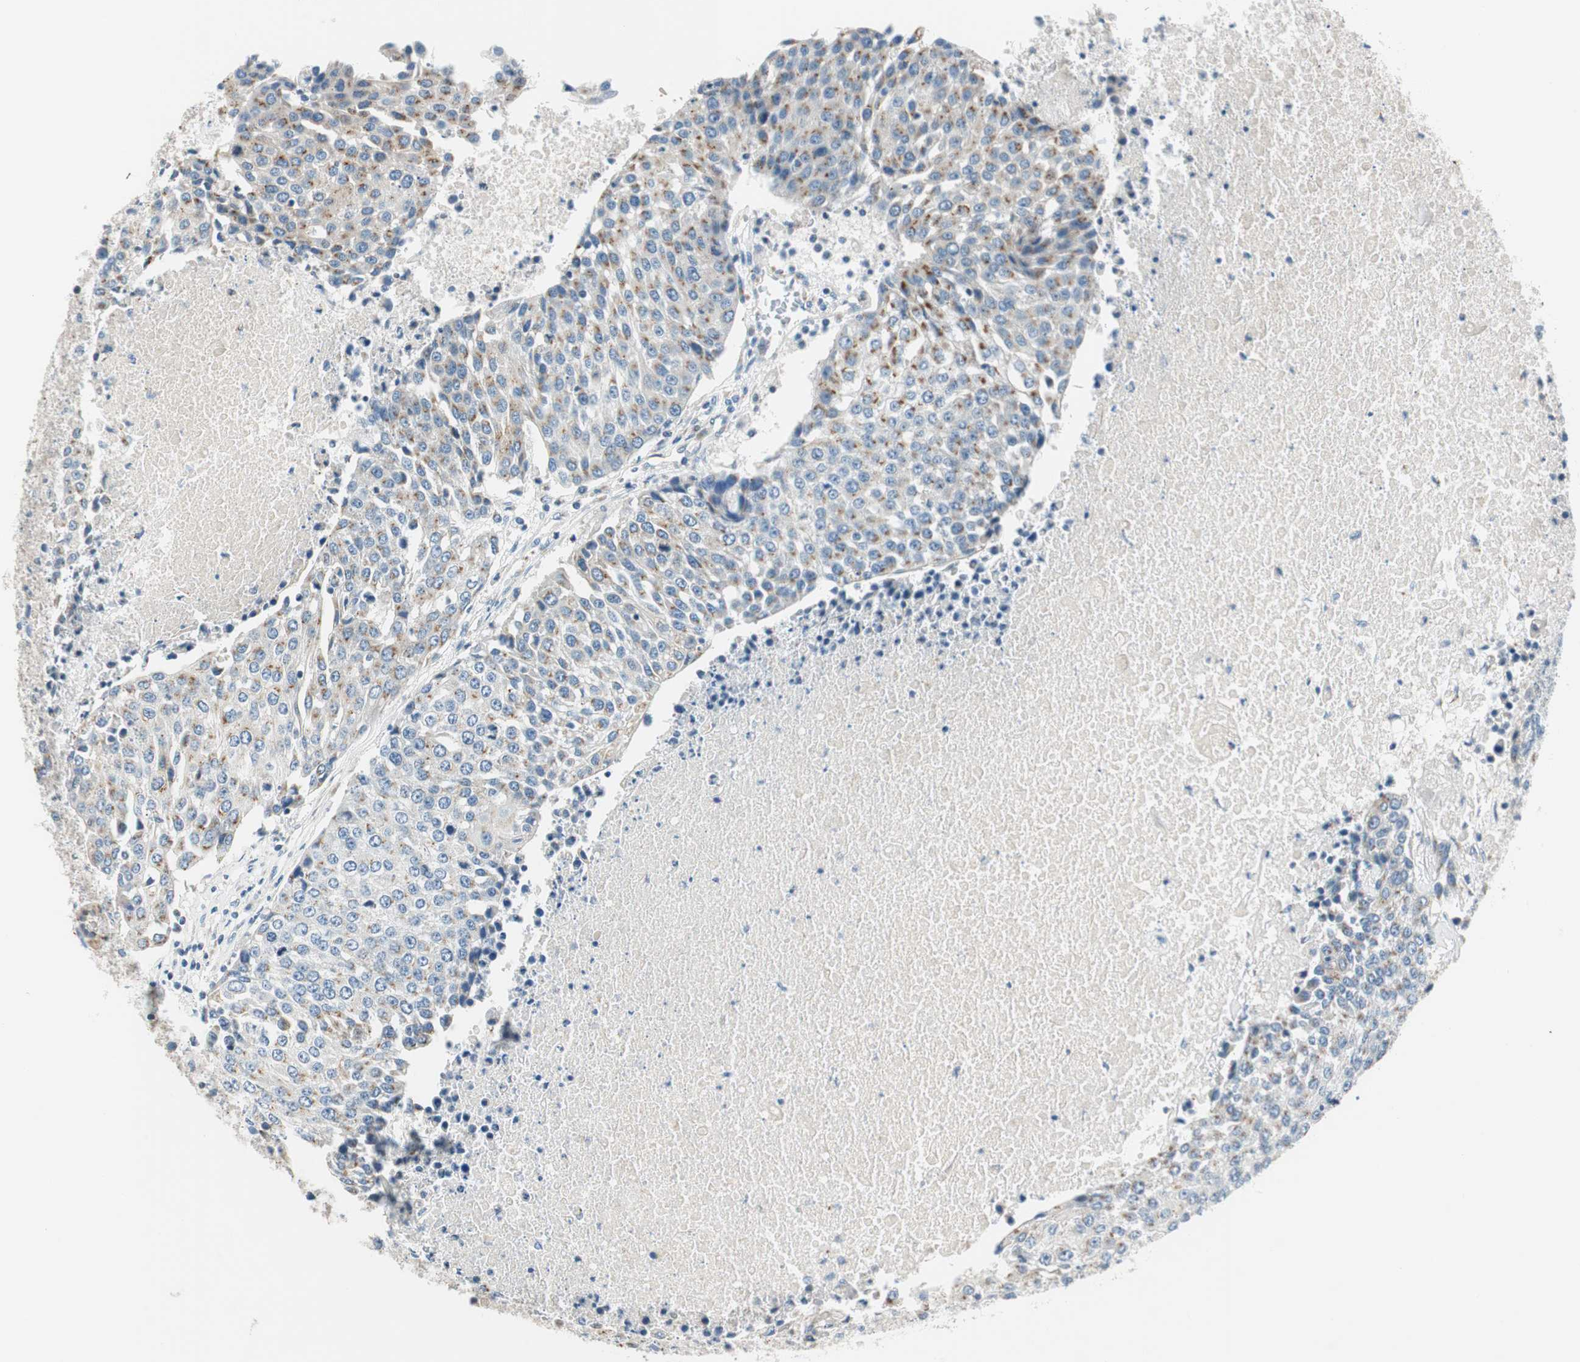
{"staining": {"intensity": "moderate", "quantity": "25%-75%", "location": "cytoplasmic/membranous"}, "tissue": "urothelial cancer", "cell_type": "Tumor cells", "image_type": "cancer", "snomed": [{"axis": "morphology", "description": "Urothelial carcinoma, High grade"}, {"axis": "topography", "description": "Urinary bladder"}], "caption": "Brown immunohistochemical staining in high-grade urothelial carcinoma reveals moderate cytoplasmic/membranous staining in approximately 25%-75% of tumor cells.", "gene": "TMF1", "patient": {"sex": "female", "age": 85}}